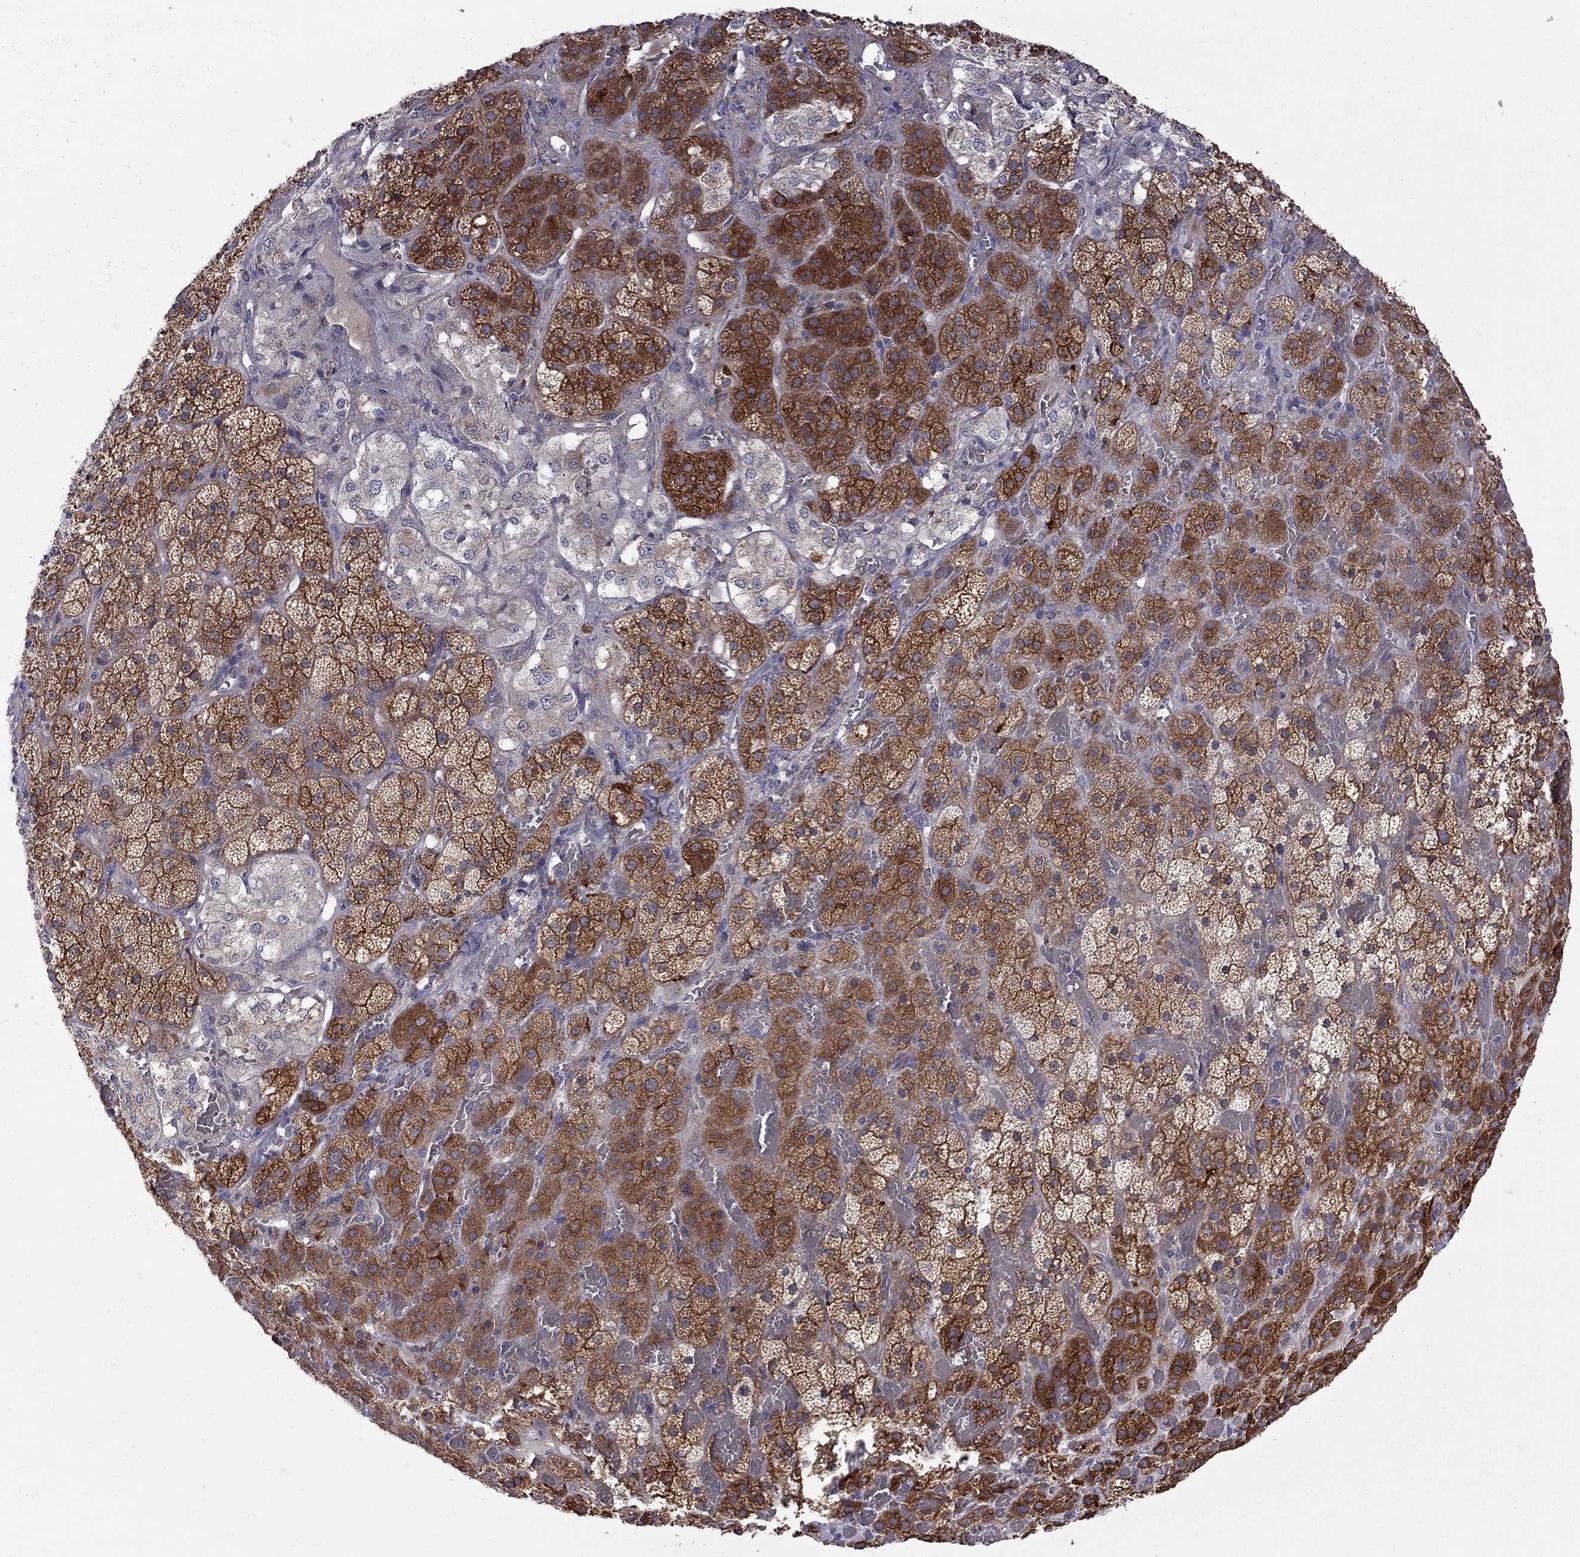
{"staining": {"intensity": "strong", "quantity": ">75%", "location": "cytoplasmic/membranous"}, "tissue": "adrenal gland", "cell_type": "Glandular cells", "image_type": "normal", "snomed": [{"axis": "morphology", "description": "Normal tissue, NOS"}, {"axis": "topography", "description": "Adrenal gland"}], "caption": "Unremarkable adrenal gland displays strong cytoplasmic/membranous staining in approximately >75% of glandular cells Using DAB (brown) and hematoxylin (blue) stains, captured at high magnification using brightfield microscopy..", "gene": "EIF4E3", "patient": {"sex": "male", "age": 57}}